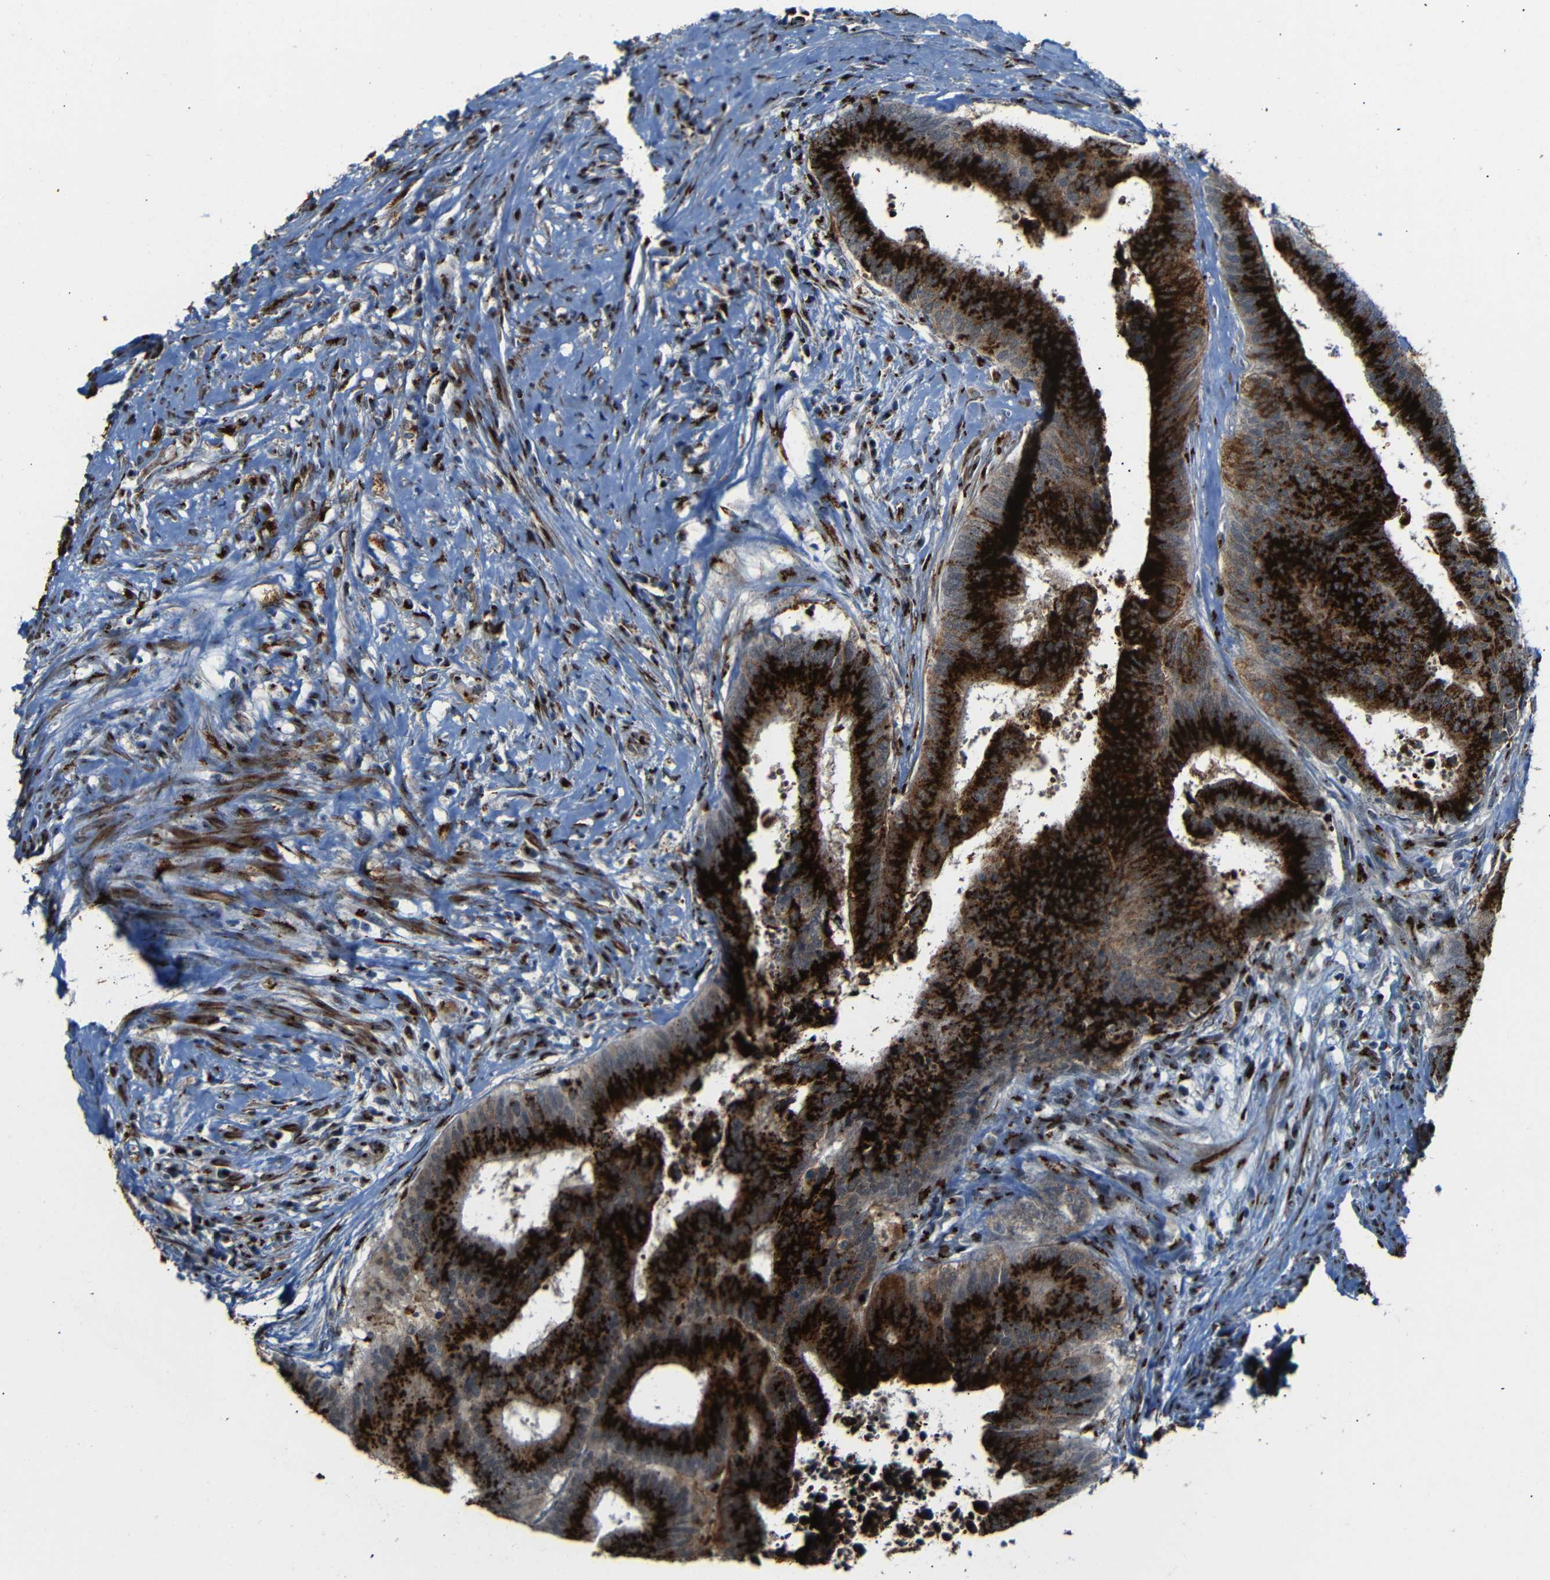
{"staining": {"intensity": "strong", "quantity": ">75%", "location": "cytoplasmic/membranous"}, "tissue": "colorectal cancer", "cell_type": "Tumor cells", "image_type": "cancer", "snomed": [{"axis": "morphology", "description": "Adenocarcinoma, NOS"}, {"axis": "topography", "description": "Rectum"}], "caption": "Protein staining shows strong cytoplasmic/membranous expression in approximately >75% of tumor cells in colorectal cancer. Nuclei are stained in blue.", "gene": "TGOLN2", "patient": {"sex": "male", "age": 72}}